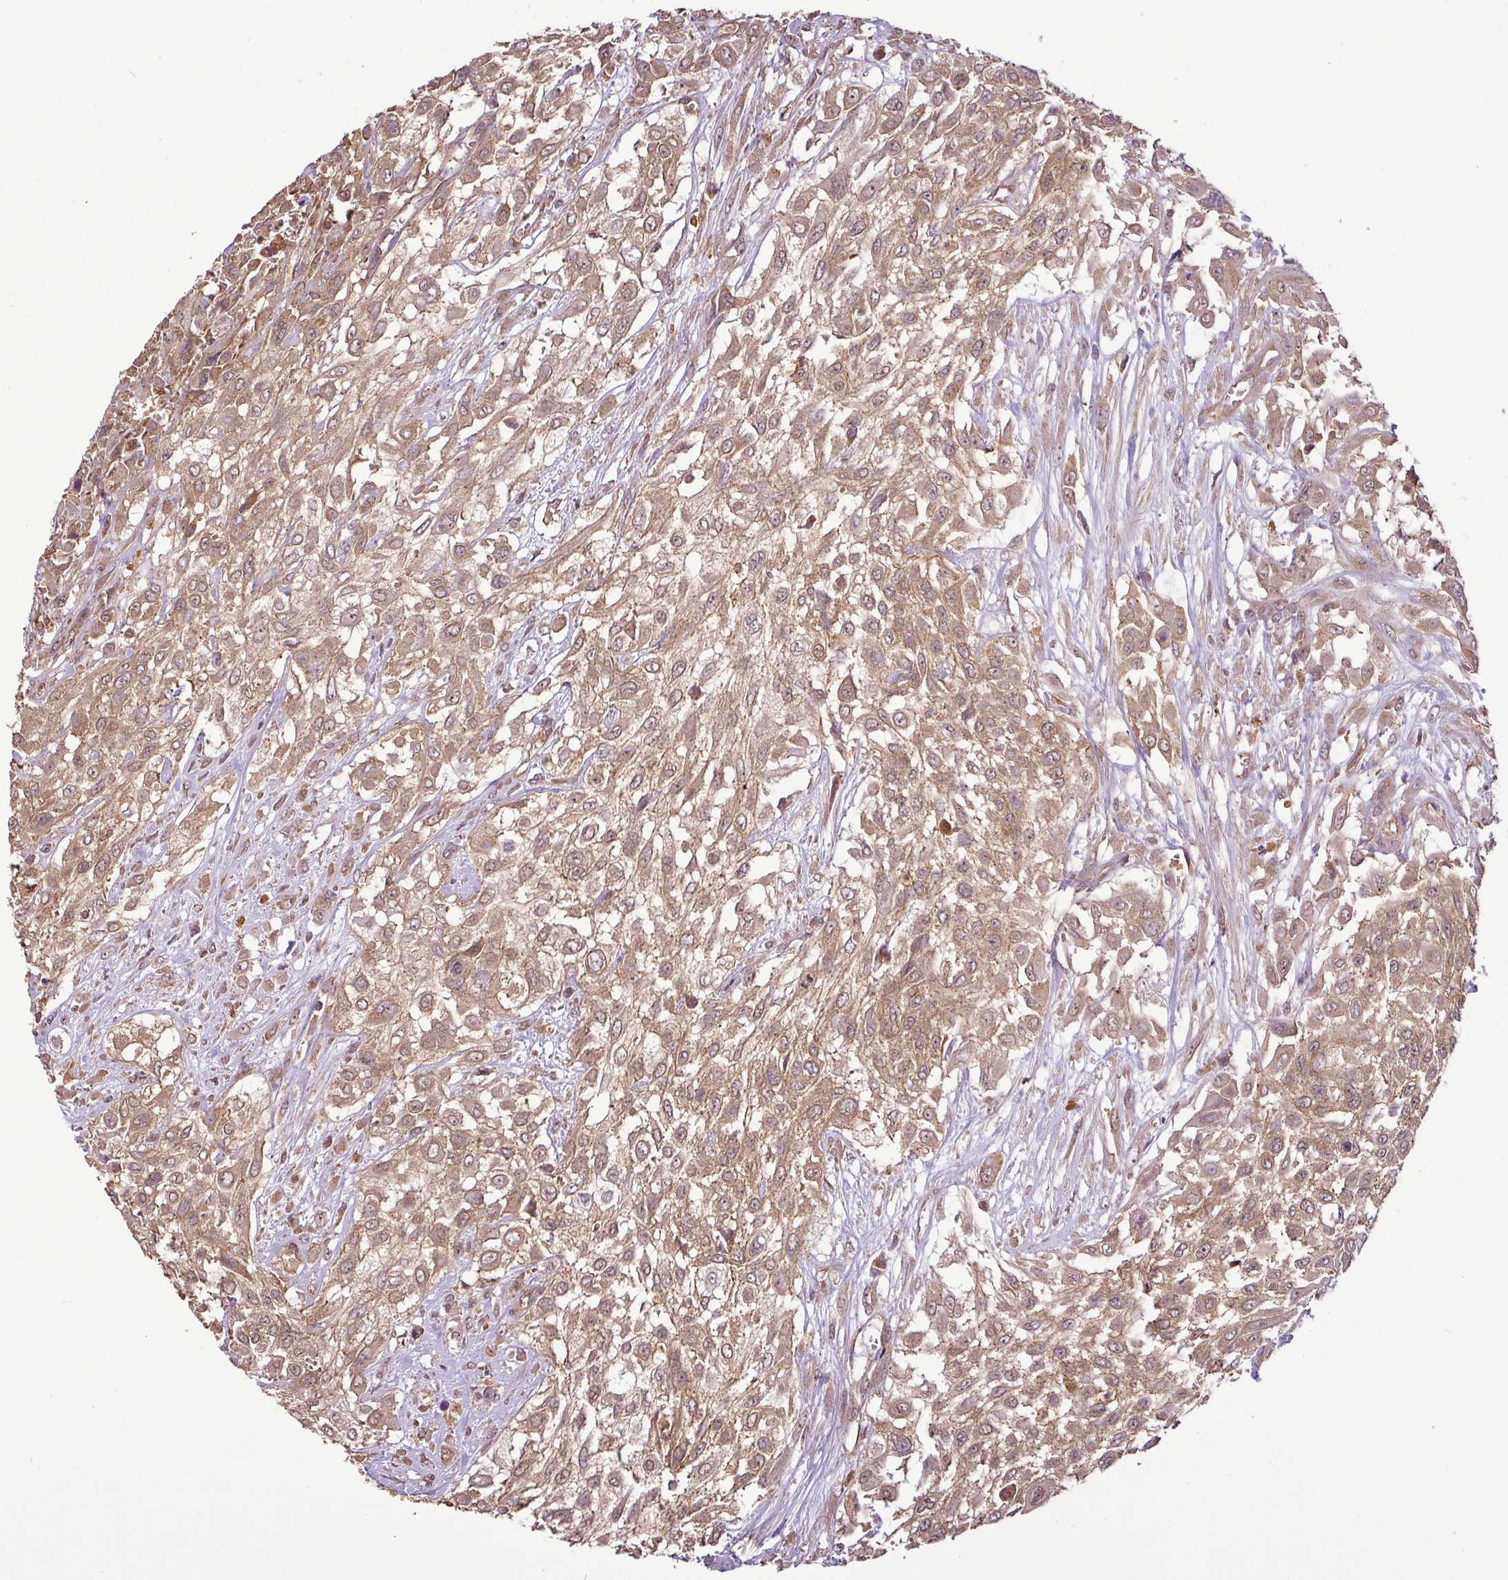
{"staining": {"intensity": "weak", "quantity": ">75%", "location": "cytoplasmic/membranous"}, "tissue": "urothelial cancer", "cell_type": "Tumor cells", "image_type": "cancer", "snomed": [{"axis": "morphology", "description": "Urothelial carcinoma, High grade"}, {"axis": "topography", "description": "Urinary bladder"}], "caption": "Urothelial cancer stained with a protein marker exhibits weak staining in tumor cells.", "gene": "NT5C3A", "patient": {"sex": "male", "age": 57}}